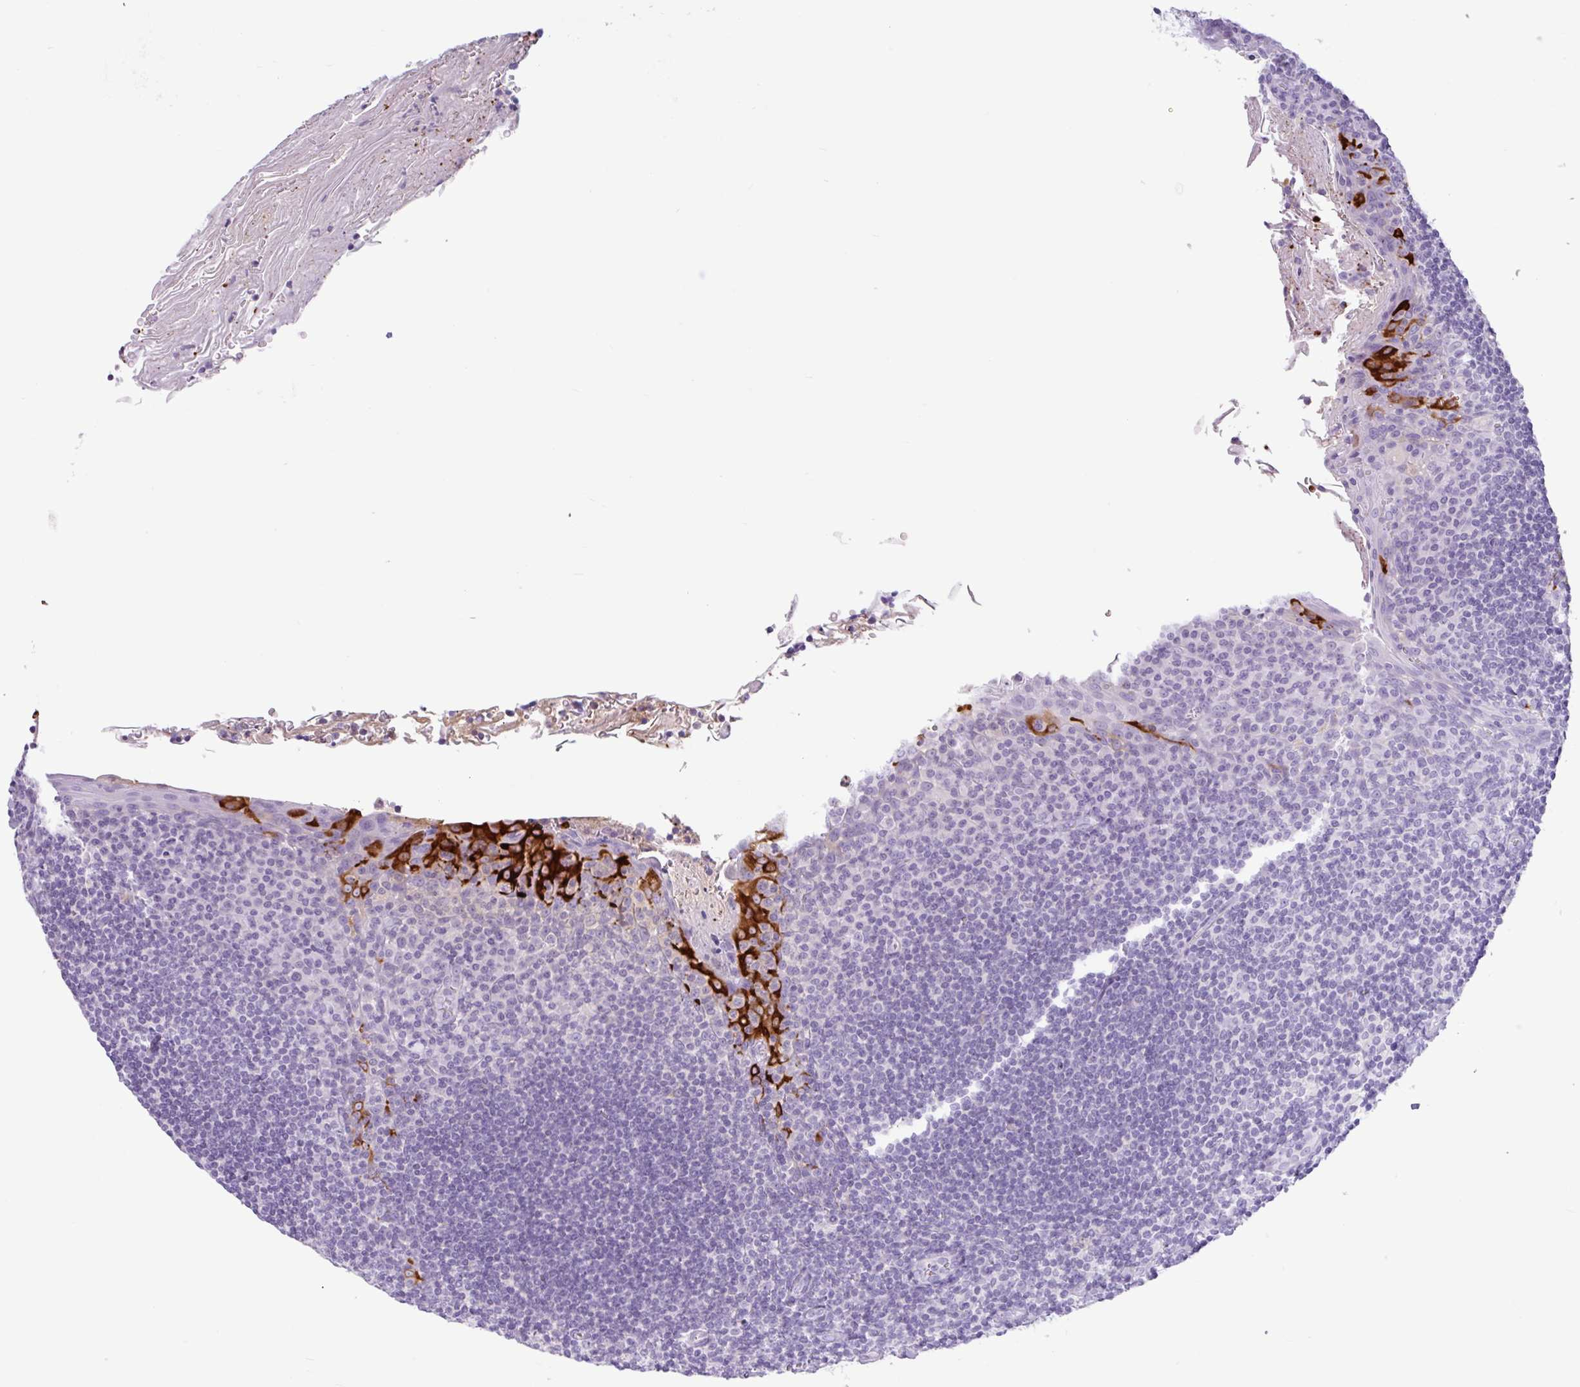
{"staining": {"intensity": "negative", "quantity": "none", "location": "none"}, "tissue": "tonsil", "cell_type": "Germinal center cells", "image_type": "normal", "snomed": [{"axis": "morphology", "description": "Normal tissue, NOS"}, {"axis": "topography", "description": "Tonsil"}], "caption": "High power microscopy micrograph of an immunohistochemistry (IHC) photomicrograph of normal tonsil, revealing no significant expression in germinal center cells. (Brightfield microscopy of DAB immunohistochemistry at high magnification).", "gene": "CTSE", "patient": {"sex": "male", "age": 27}}